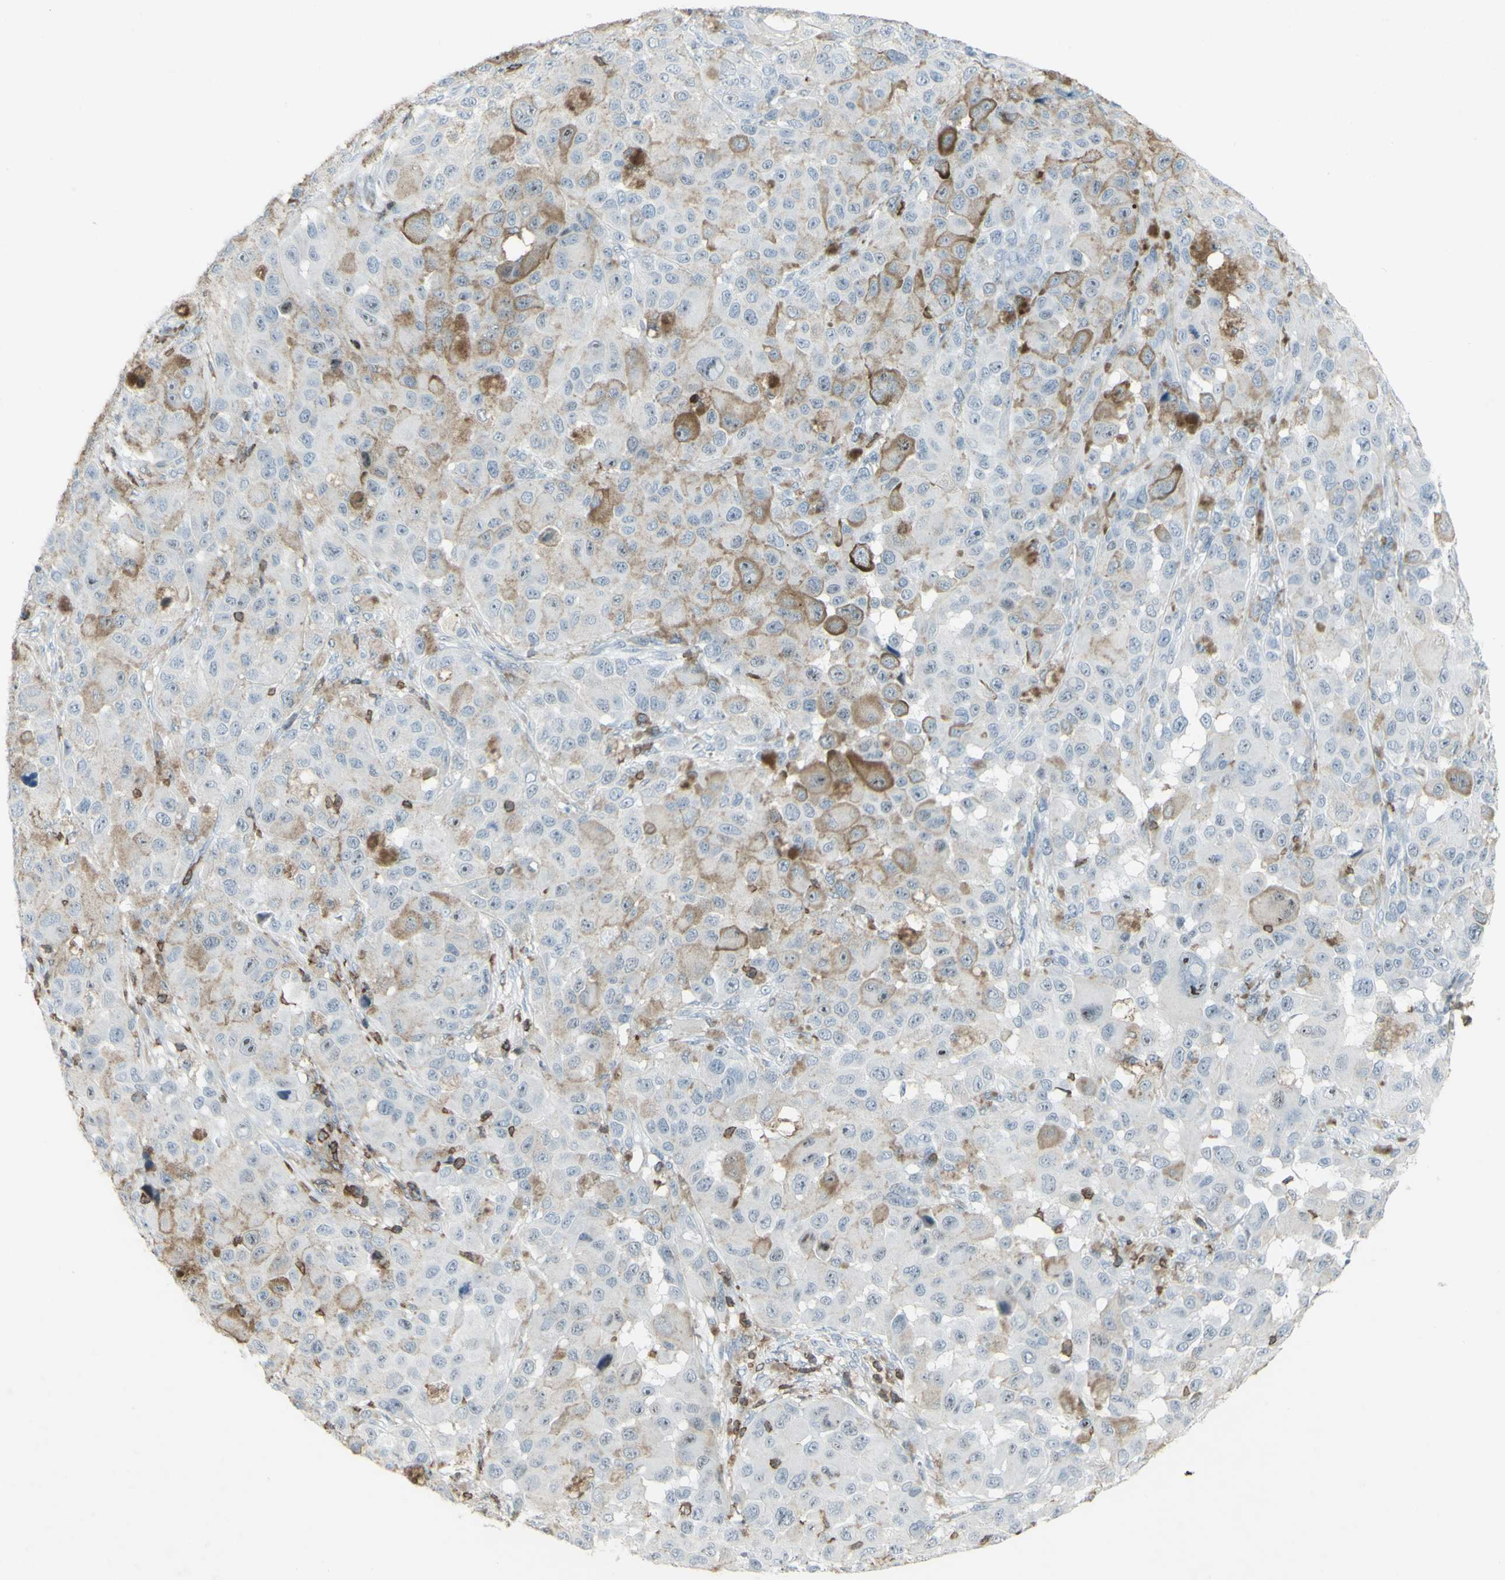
{"staining": {"intensity": "moderate", "quantity": "<25%", "location": "cytoplasmic/membranous"}, "tissue": "melanoma", "cell_type": "Tumor cells", "image_type": "cancer", "snomed": [{"axis": "morphology", "description": "Malignant melanoma, NOS"}, {"axis": "topography", "description": "Skin"}], "caption": "Malignant melanoma stained for a protein (brown) exhibits moderate cytoplasmic/membranous positive expression in approximately <25% of tumor cells.", "gene": "NRG1", "patient": {"sex": "male", "age": 96}}